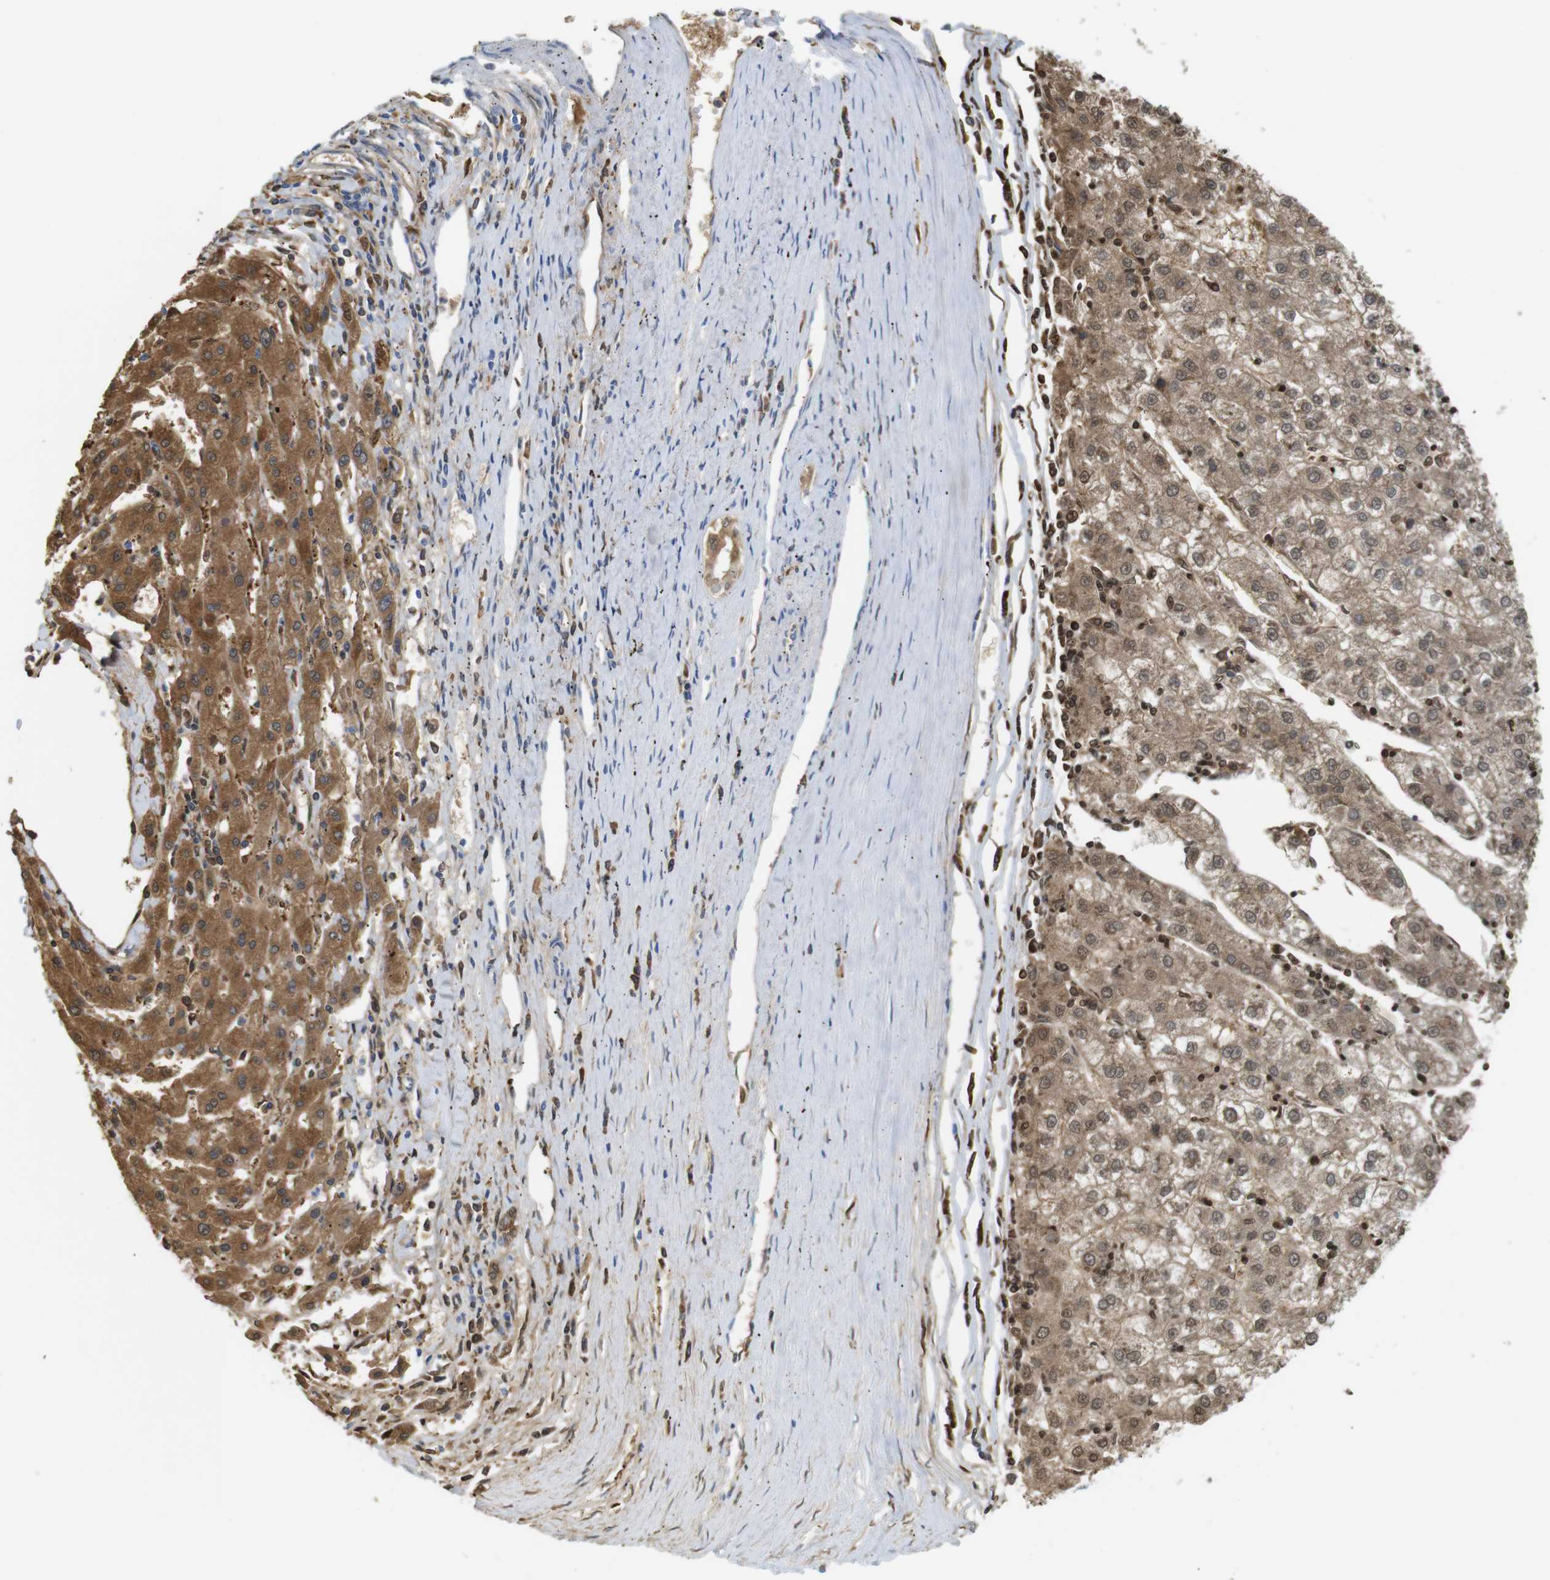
{"staining": {"intensity": "moderate", "quantity": ">75%", "location": "cytoplasmic/membranous,nuclear"}, "tissue": "liver cancer", "cell_type": "Tumor cells", "image_type": "cancer", "snomed": [{"axis": "morphology", "description": "Carcinoma, Hepatocellular, NOS"}, {"axis": "topography", "description": "Liver"}], "caption": "Immunohistochemistry (IHC) staining of liver cancer (hepatocellular carcinoma), which demonstrates medium levels of moderate cytoplasmic/membranous and nuclear staining in about >75% of tumor cells indicating moderate cytoplasmic/membranous and nuclear protein expression. The staining was performed using DAB (3,3'-diaminobenzidine) (brown) for protein detection and nuclei were counterstained in hematoxylin (blue).", "gene": "NEBL", "patient": {"sex": "male", "age": 72}}